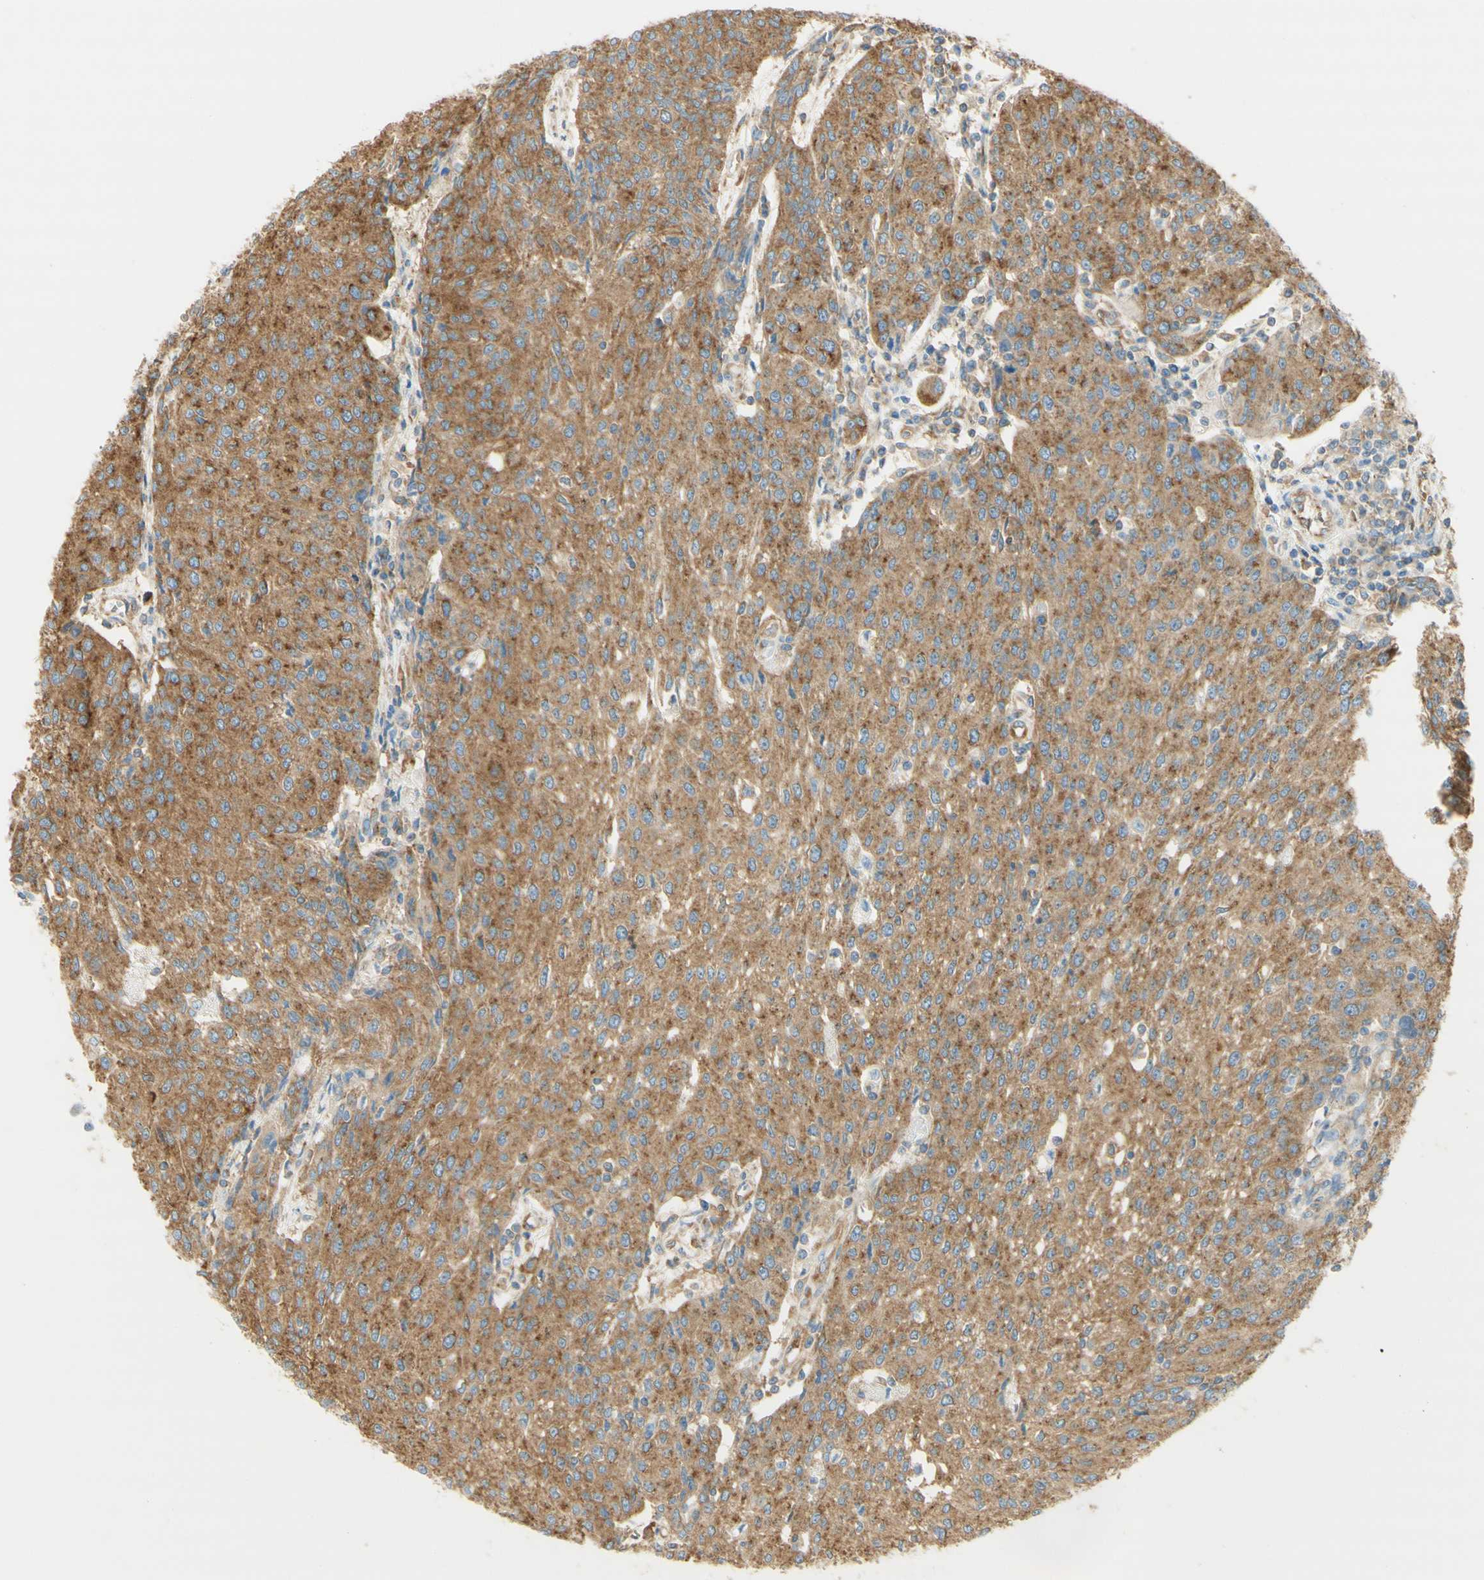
{"staining": {"intensity": "moderate", "quantity": "25%-75%", "location": "cytoplasmic/membranous"}, "tissue": "urothelial cancer", "cell_type": "Tumor cells", "image_type": "cancer", "snomed": [{"axis": "morphology", "description": "Urothelial carcinoma, High grade"}, {"axis": "topography", "description": "Urinary bladder"}], "caption": "An IHC micrograph of tumor tissue is shown. Protein staining in brown shows moderate cytoplasmic/membranous positivity in urothelial cancer within tumor cells.", "gene": "CLTC", "patient": {"sex": "female", "age": 85}}